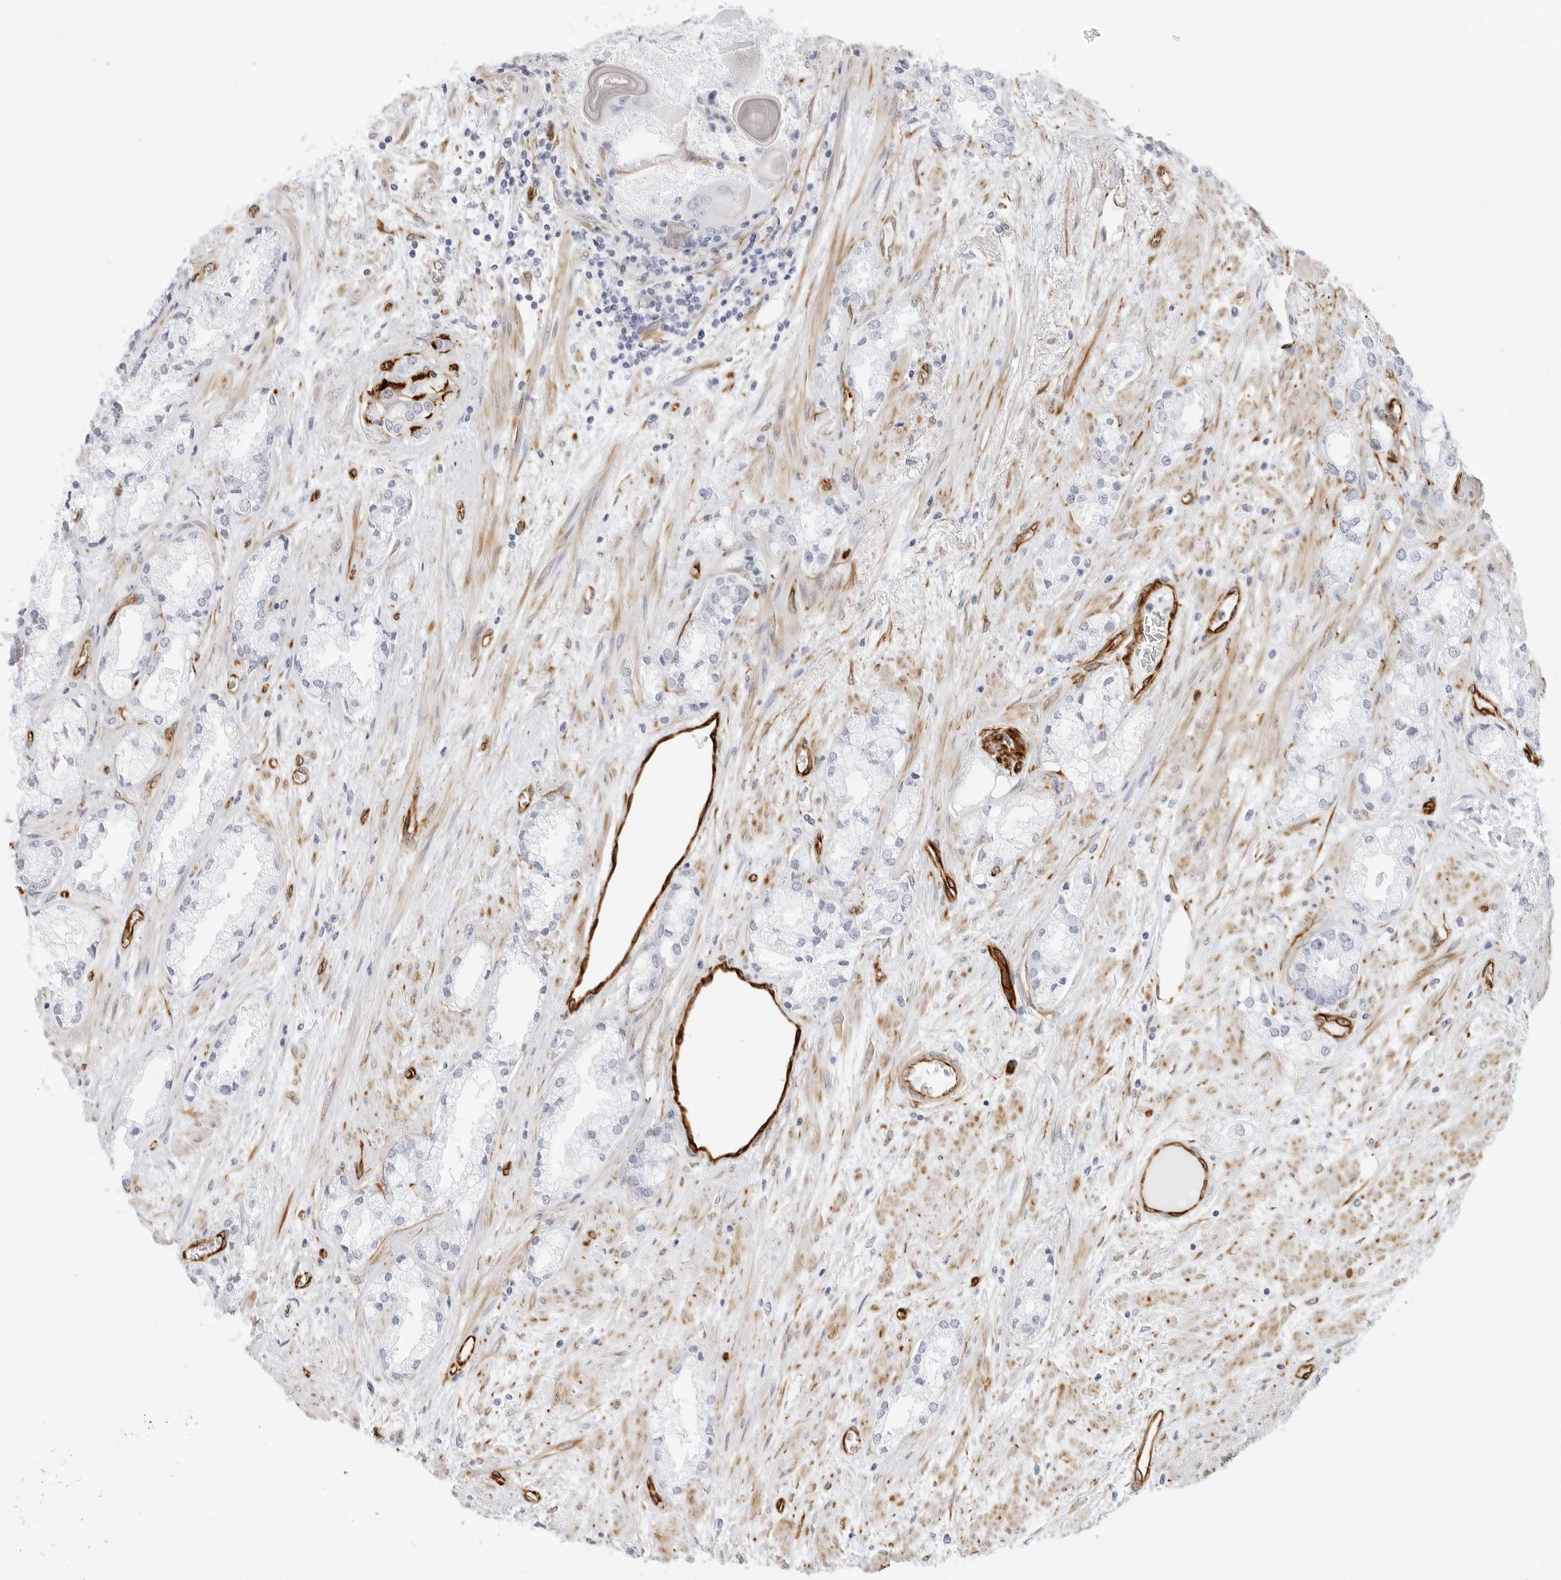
{"staining": {"intensity": "negative", "quantity": "none", "location": "none"}, "tissue": "prostate cancer", "cell_type": "Tumor cells", "image_type": "cancer", "snomed": [{"axis": "morphology", "description": "Adenocarcinoma, High grade"}, {"axis": "topography", "description": "Prostate"}], "caption": "Micrograph shows no protein staining in tumor cells of prostate cancer (high-grade adenocarcinoma) tissue. The staining is performed using DAB (3,3'-diaminobenzidine) brown chromogen with nuclei counter-stained in using hematoxylin.", "gene": "NES", "patient": {"sex": "male", "age": 50}}